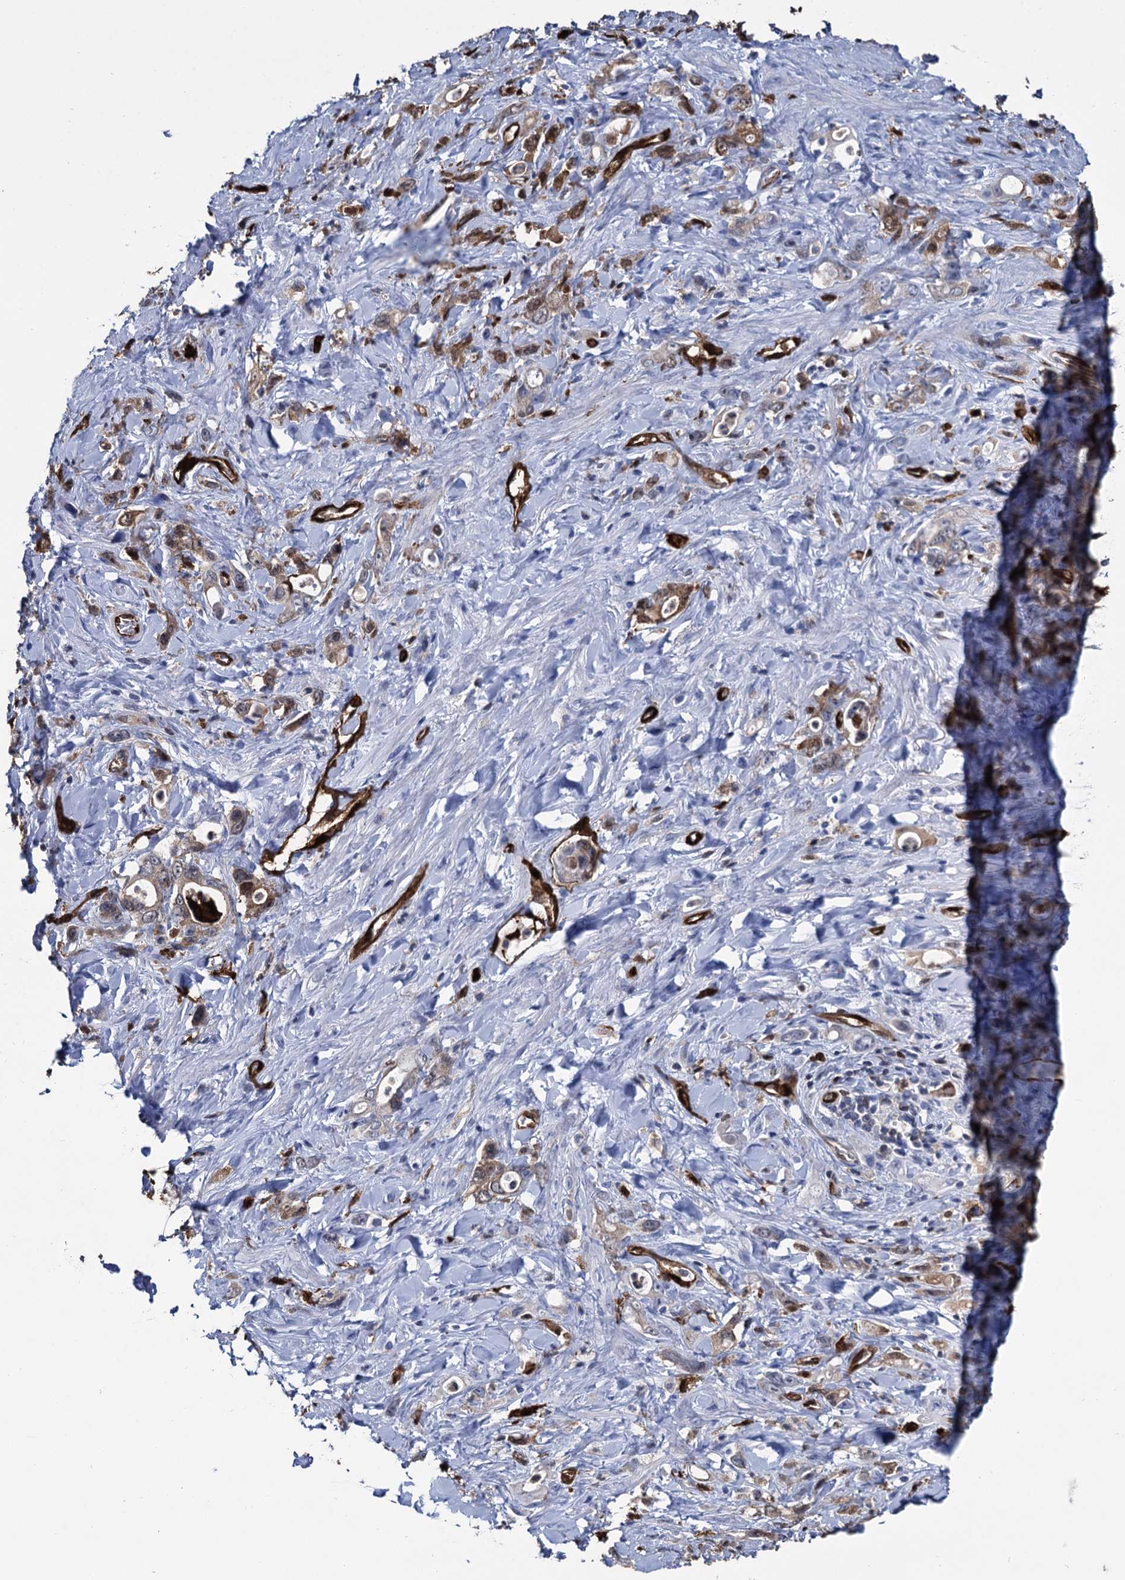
{"staining": {"intensity": "weak", "quantity": ">75%", "location": "cytoplasmic/membranous"}, "tissue": "stomach cancer", "cell_type": "Tumor cells", "image_type": "cancer", "snomed": [{"axis": "morphology", "description": "Adenocarcinoma, NOS"}, {"axis": "topography", "description": "Stomach, lower"}], "caption": "This image exhibits immunohistochemistry staining of adenocarcinoma (stomach), with low weak cytoplasmic/membranous staining in approximately >75% of tumor cells.", "gene": "FABP5", "patient": {"sex": "female", "age": 43}}